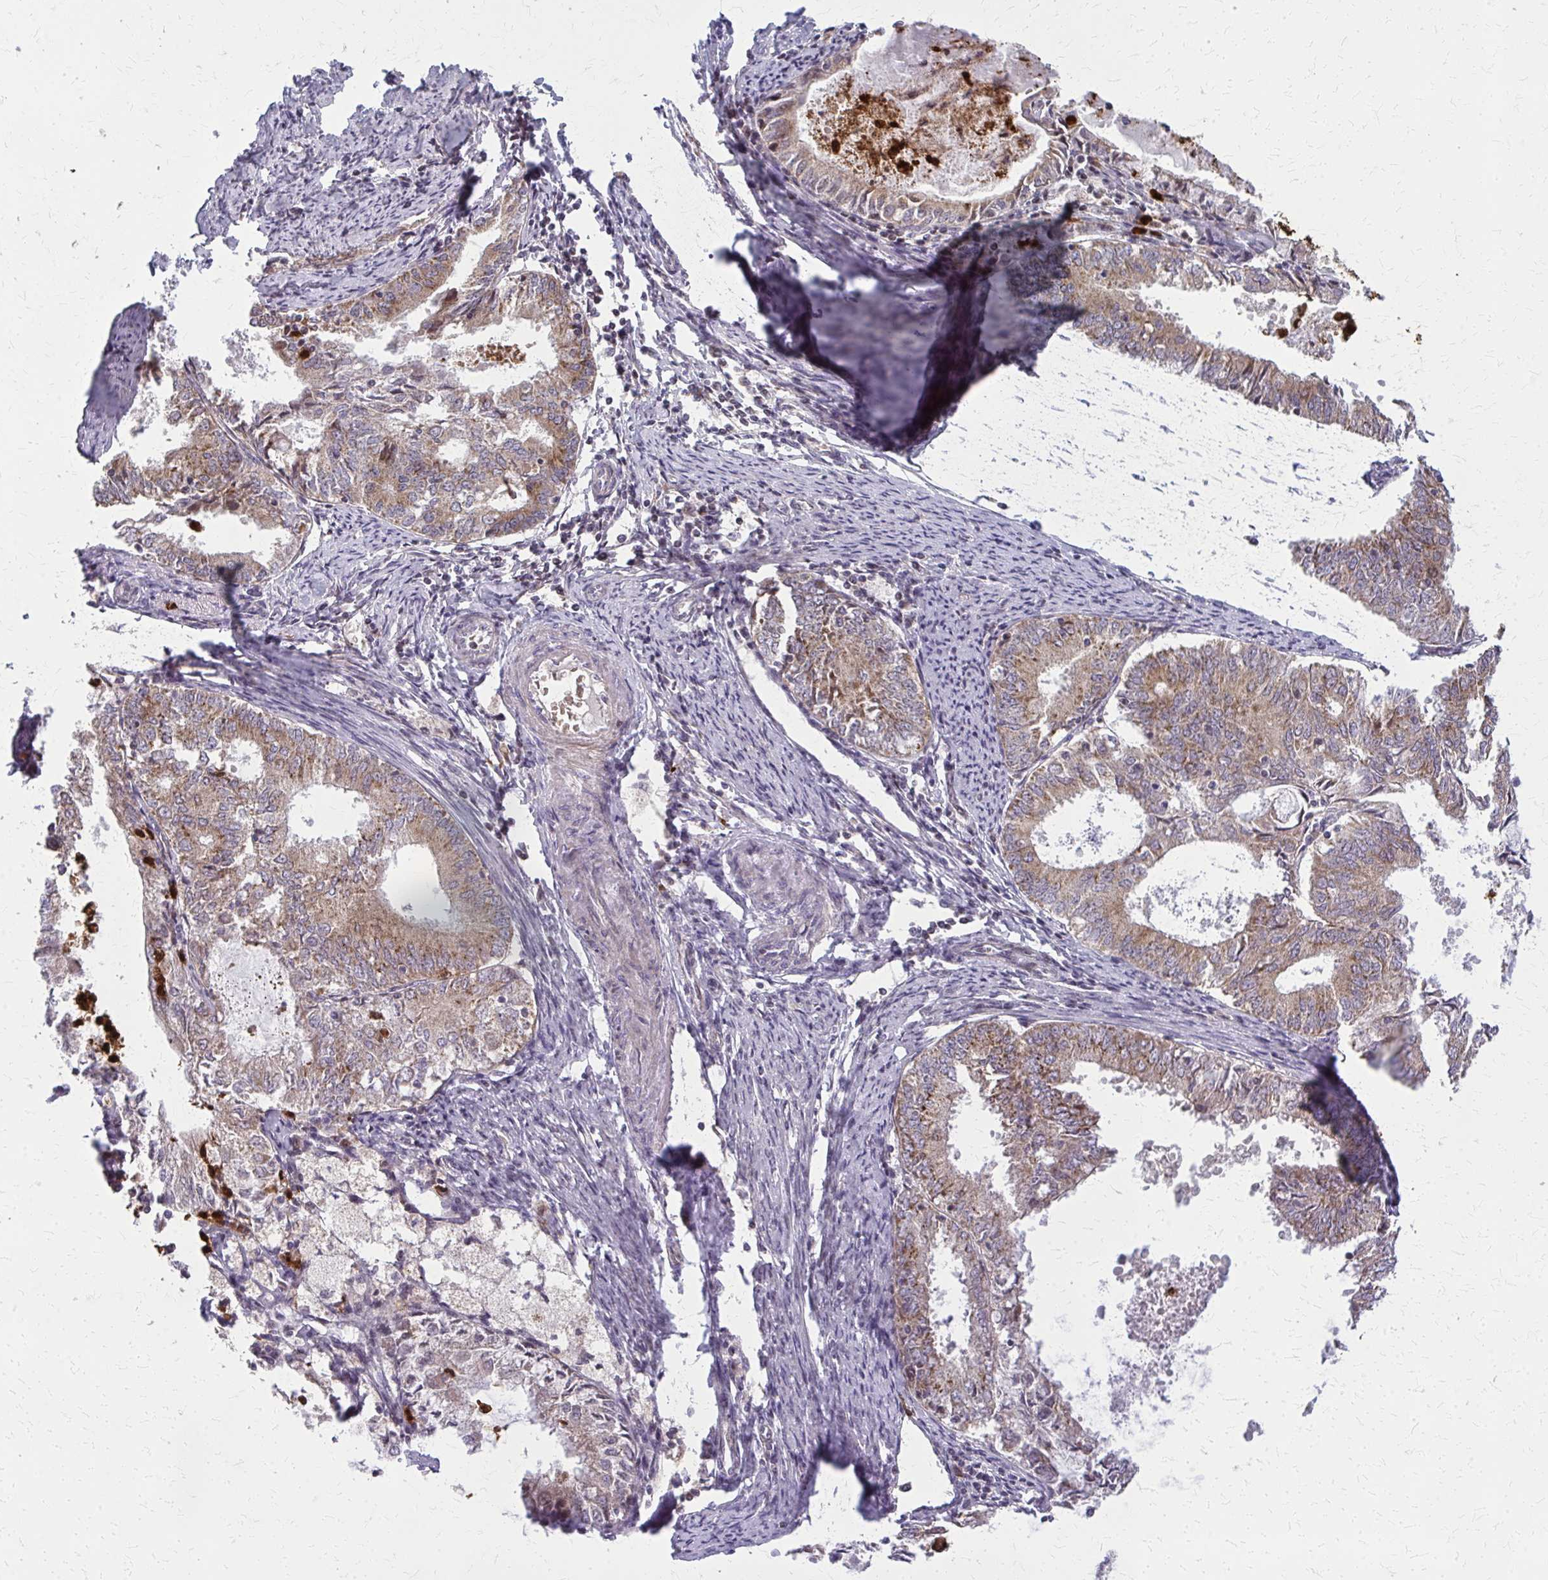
{"staining": {"intensity": "weak", "quantity": ">75%", "location": "cytoplasmic/membranous"}, "tissue": "endometrial cancer", "cell_type": "Tumor cells", "image_type": "cancer", "snomed": [{"axis": "morphology", "description": "Adenocarcinoma, NOS"}, {"axis": "topography", "description": "Endometrium"}], "caption": "Immunohistochemical staining of endometrial cancer reveals low levels of weak cytoplasmic/membranous expression in about >75% of tumor cells. (DAB (3,3'-diaminobenzidine) IHC with brightfield microscopy, high magnification).", "gene": "MCCC1", "patient": {"sex": "female", "age": 57}}